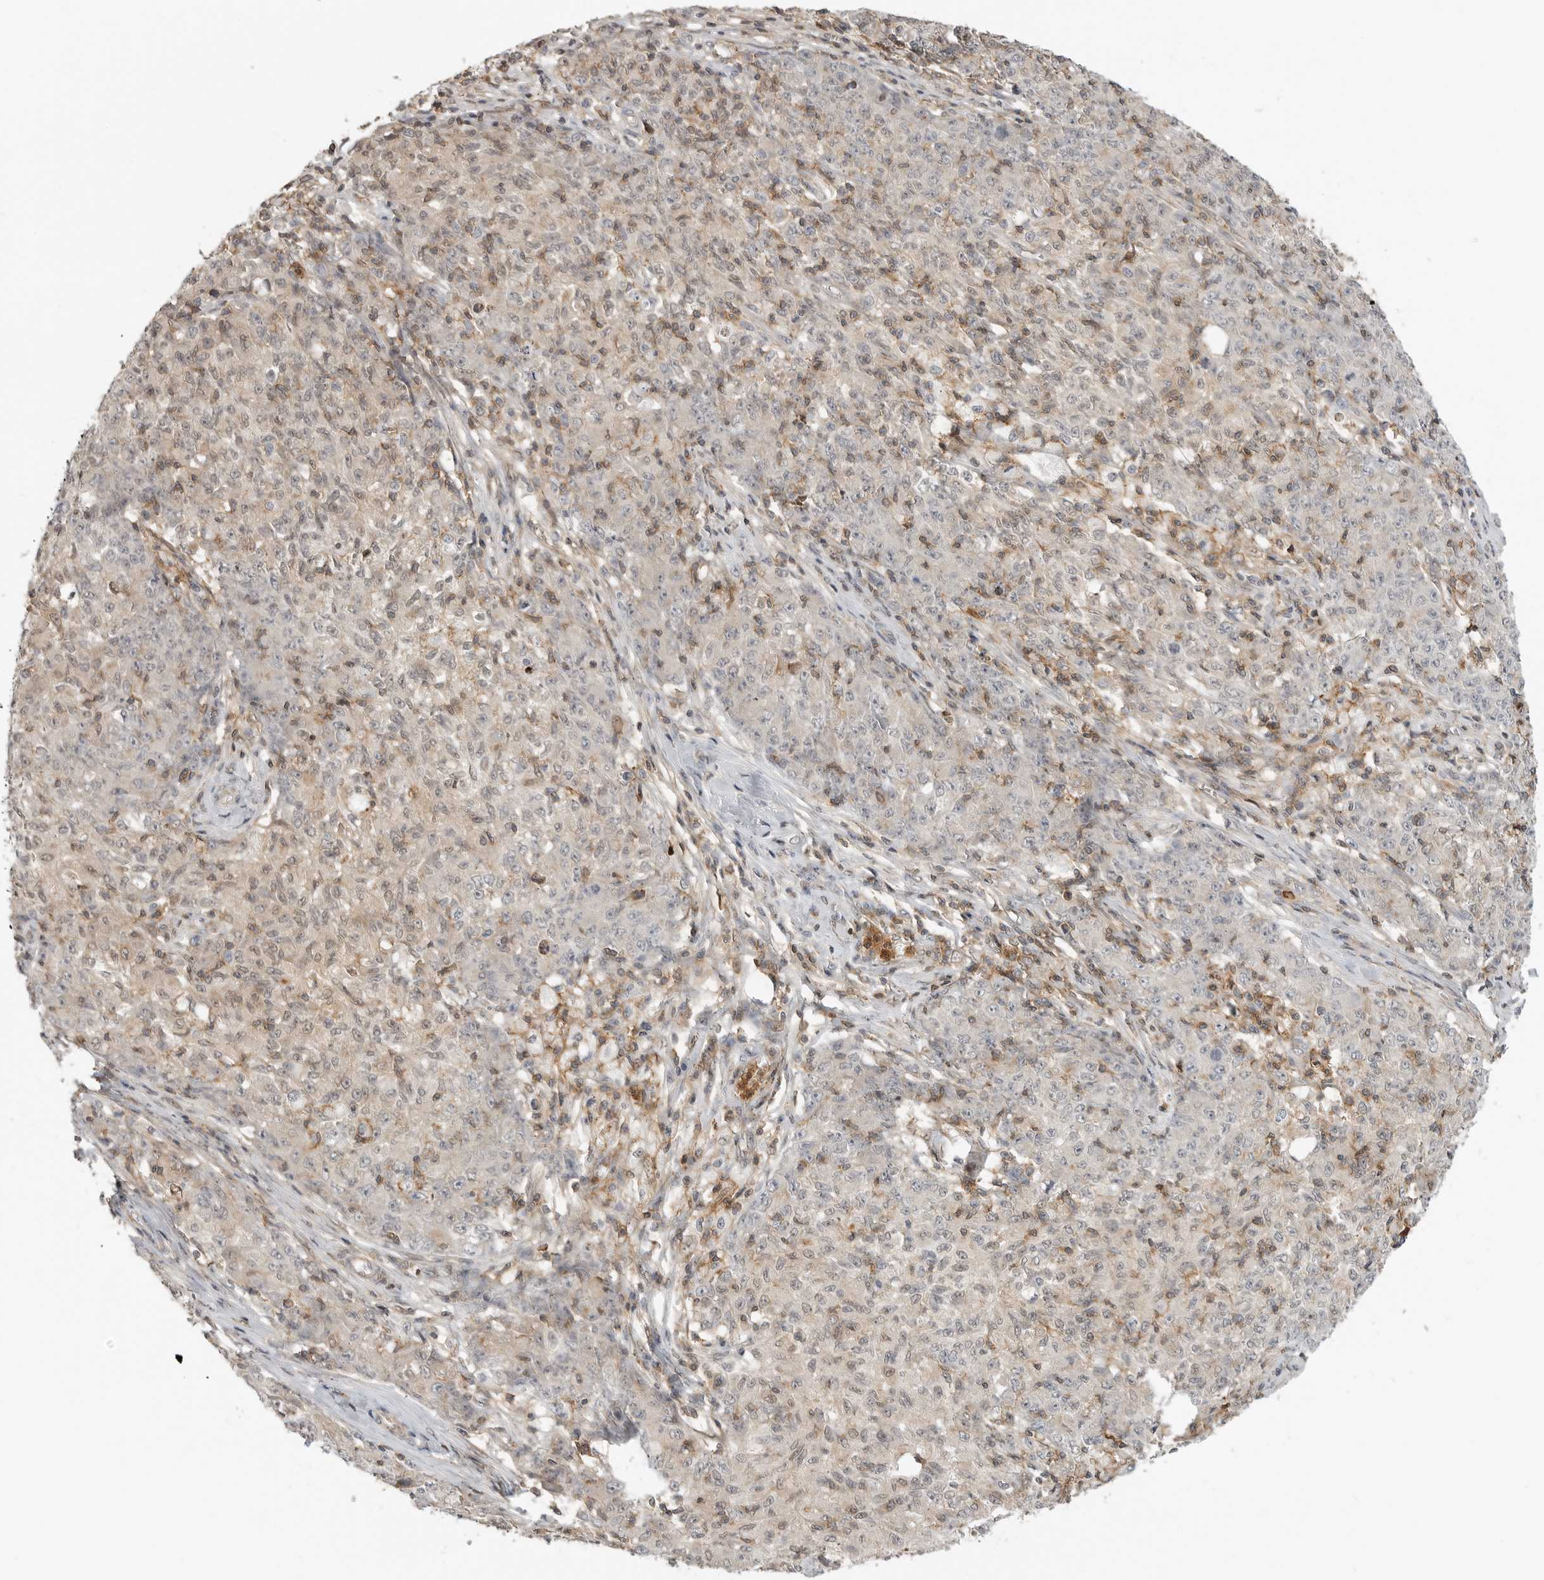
{"staining": {"intensity": "weak", "quantity": "25%-75%", "location": "cytoplasmic/membranous,nuclear"}, "tissue": "ovarian cancer", "cell_type": "Tumor cells", "image_type": "cancer", "snomed": [{"axis": "morphology", "description": "Carcinoma, endometroid"}, {"axis": "topography", "description": "Ovary"}], "caption": "Immunohistochemical staining of human endometroid carcinoma (ovarian) demonstrates low levels of weak cytoplasmic/membranous and nuclear staining in approximately 25%-75% of tumor cells.", "gene": "ANXA11", "patient": {"sex": "female", "age": 42}}